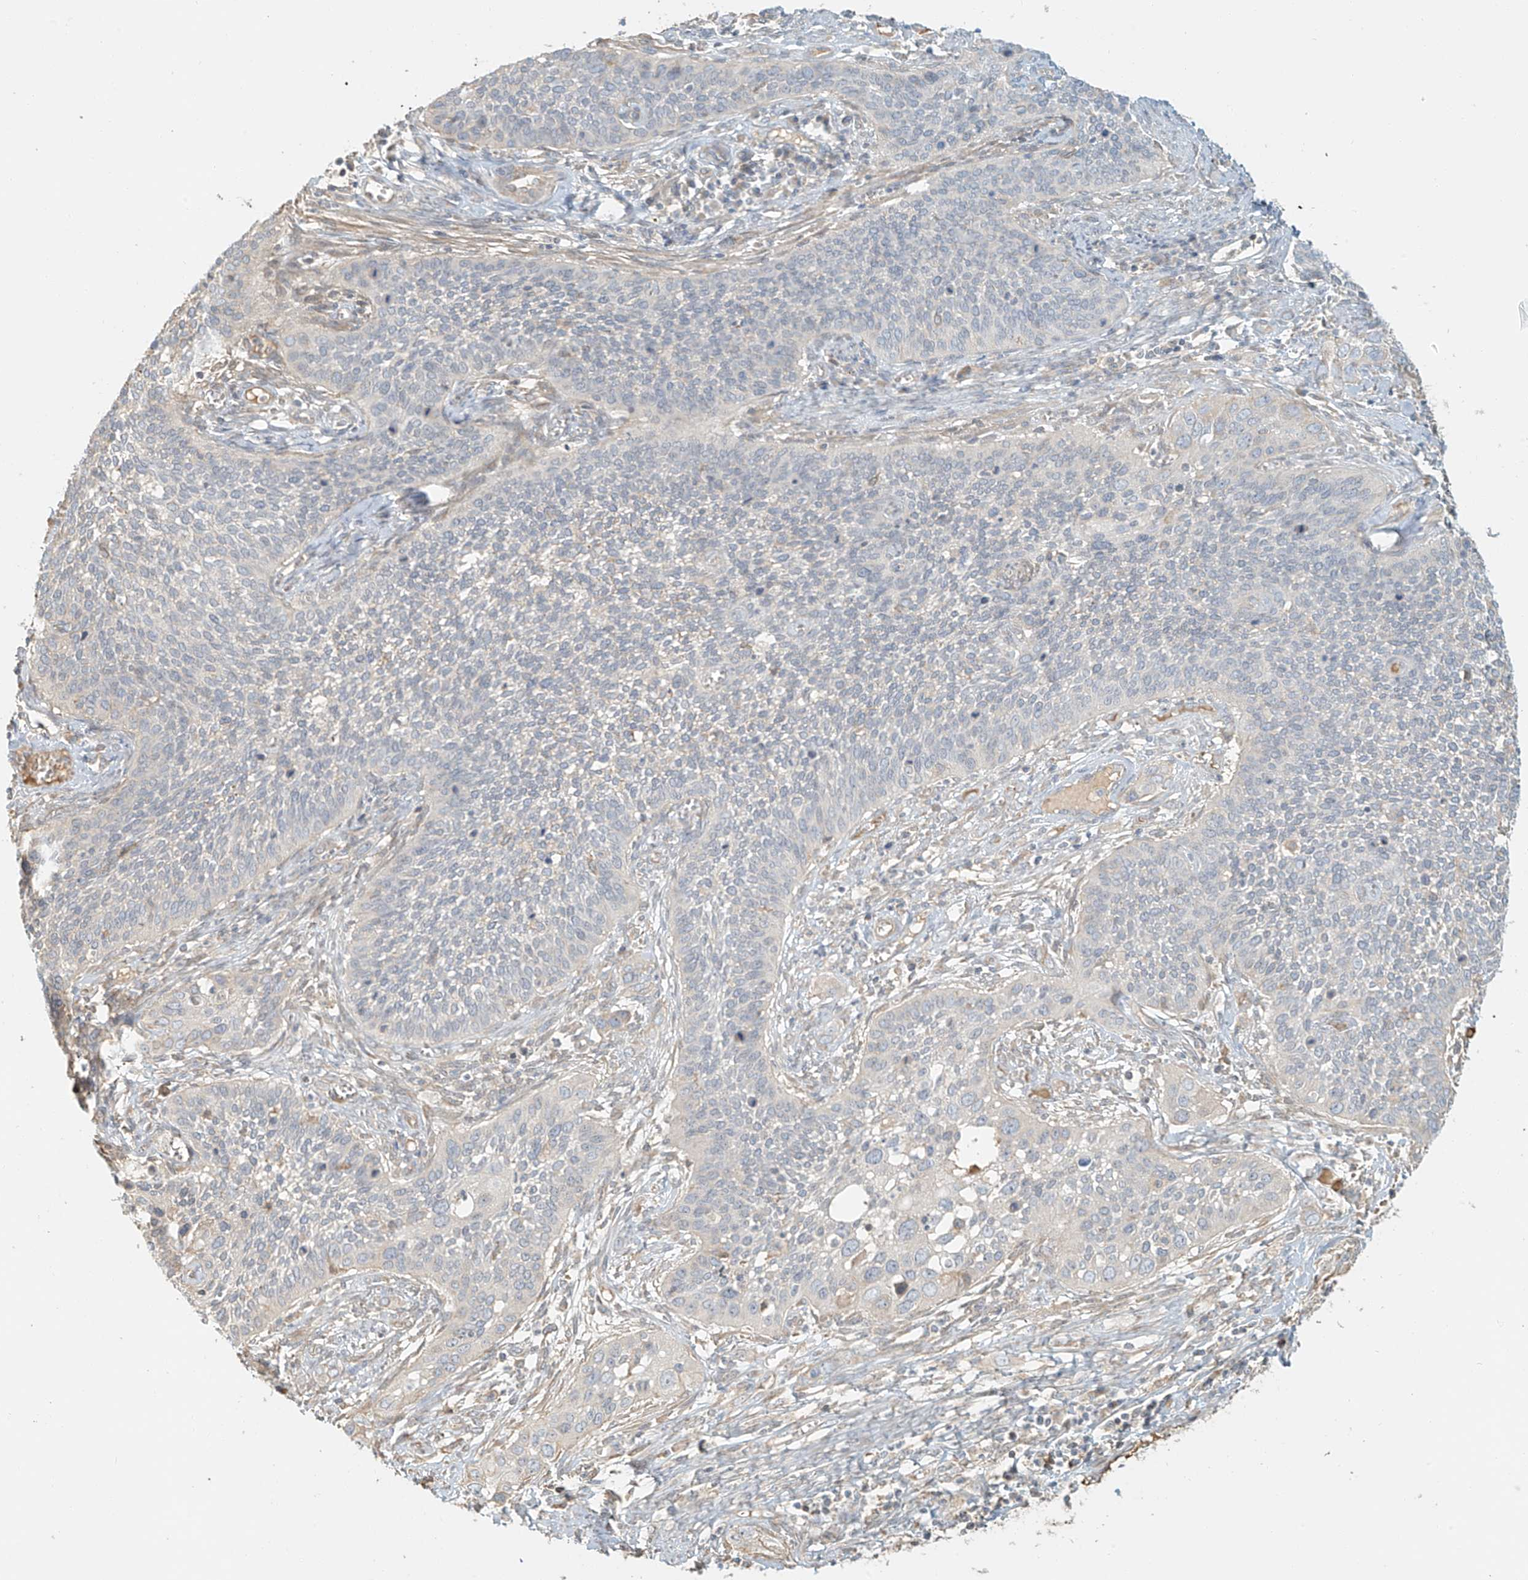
{"staining": {"intensity": "negative", "quantity": "none", "location": "none"}, "tissue": "cervical cancer", "cell_type": "Tumor cells", "image_type": "cancer", "snomed": [{"axis": "morphology", "description": "Squamous cell carcinoma, NOS"}, {"axis": "topography", "description": "Cervix"}], "caption": "Histopathology image shows no protein staining in tumor cells of squamous cell carcinoma (cervical) tissue. (Immunohistochemistry, brightfield microscopy, high magnification).", "gene": "UPK1B", "patient": {"sex": "female", "age": 34}}